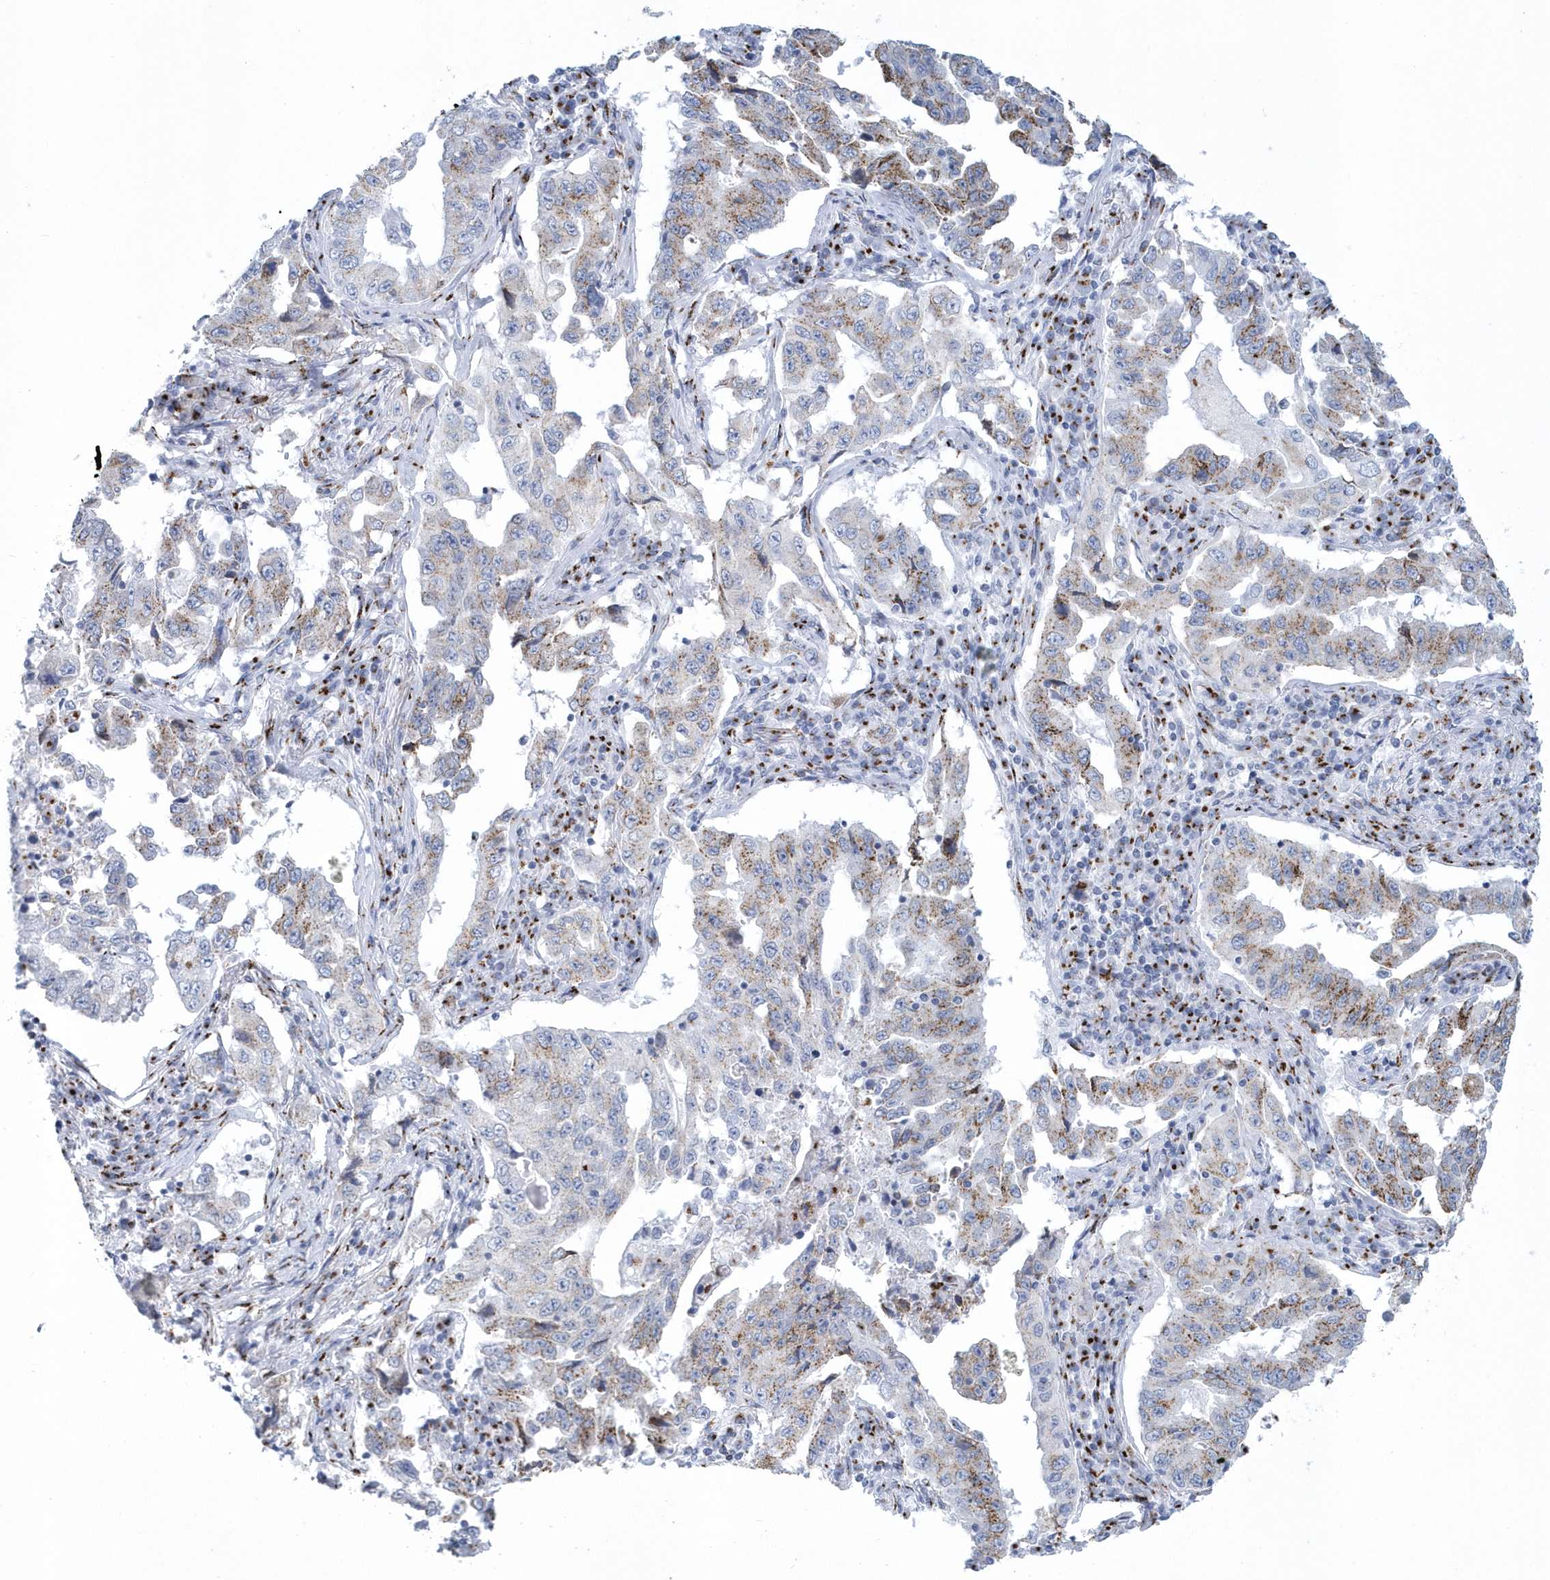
{"staining": {"intensity": "moderate", "quantity": "25%-75%", "location": "cytoplasmic/membranous"}, "tissue": "lung cancer", "cell_type": "Tumor cells", "image_type": "cancer", "snomed": [{"axis": "morphology", "description": "Adenocarcinoma, NOS"}, {"axis": "topography", "description": "Lung"}], "caption": "A micrograph of lung cancer stained for a protein reveals moderate cytoplasmic/membranous brown staining in tumor cells.", "gene": "SLX9", "patient": {"sex": "female", "age": 51}}